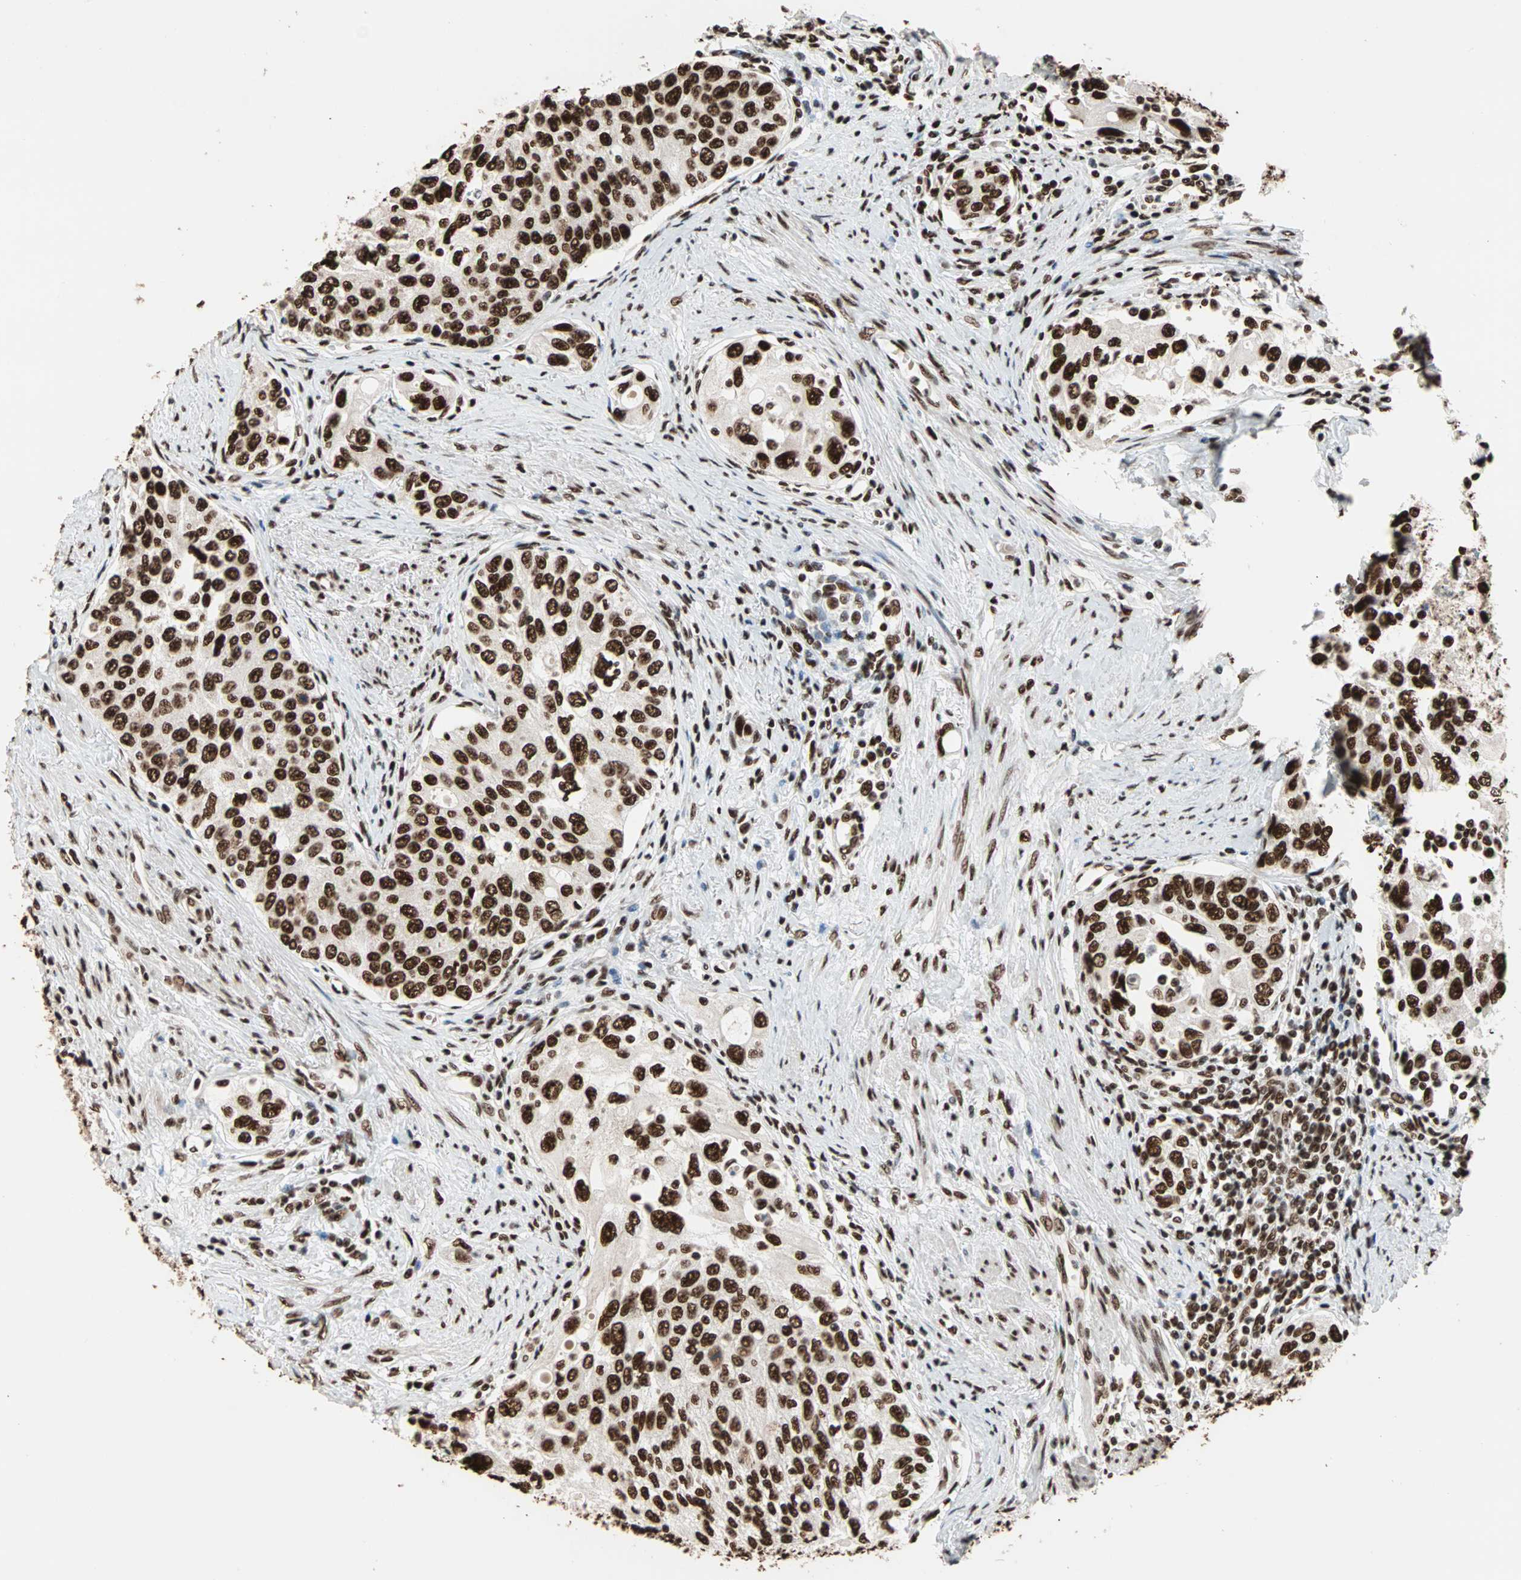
{"staining": {"intensity": "strong", "quantity": ">75%", "location": "nuclear"}, "tissue": "urothelial cancer", "cell_type": "Tumor cells", "image_type": "cancer", "snomed": [{"axis": "morphology", "description": "Urothelial carcinoma, High grade"}, {"axis": "topography", "description": "Urinary bladder"}], "caption": "Immunohistochemical staining of human urothelial carcinoma (high-grade) exhibits strong nuclear protein positivity in about >75% of tumor cells.", "gene": "ILF2", "patient": {"sex": "female", "age": 56}}